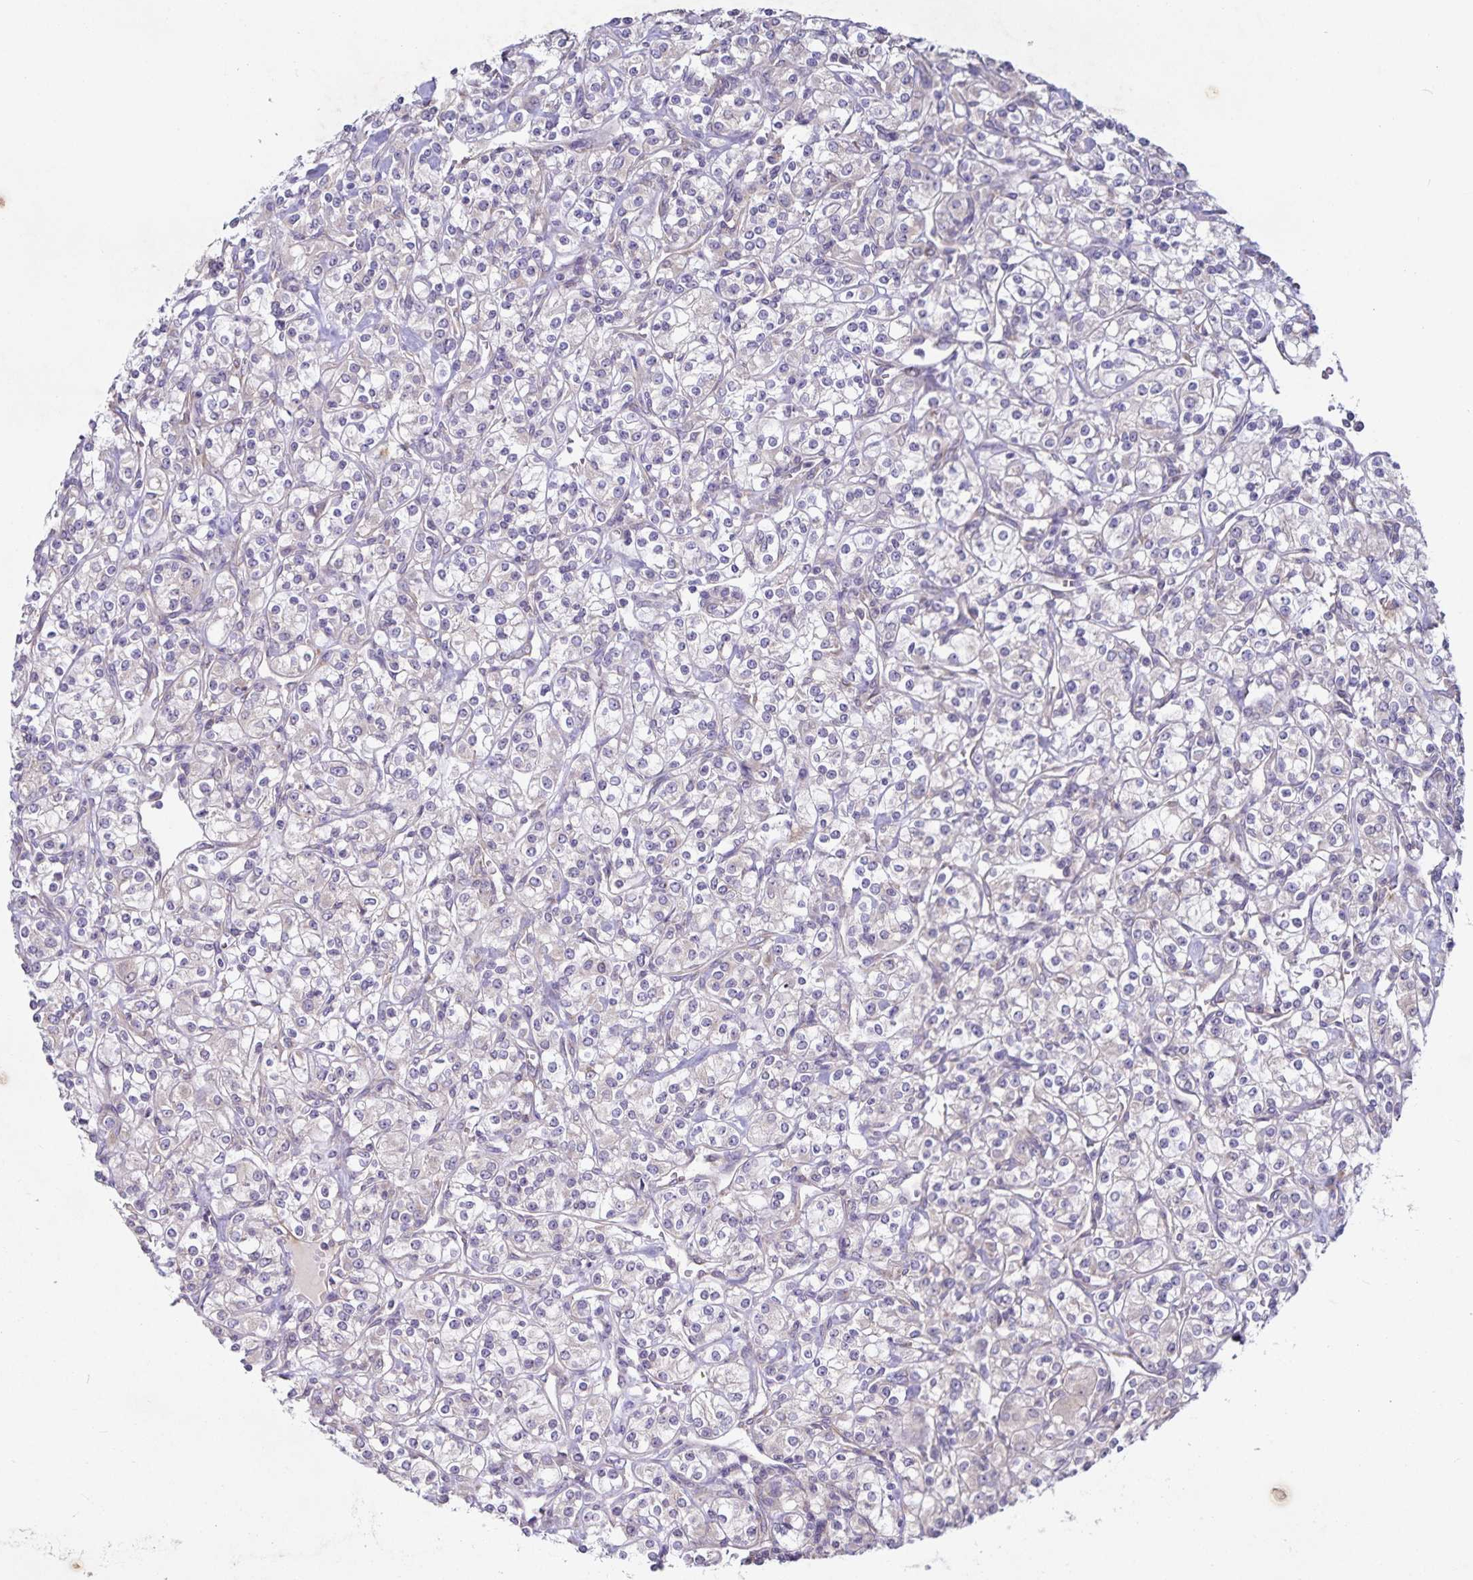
{"staining": {"intensity": "negative", "quantity": "none", "location": "none"}, "tissue": "renal cancer", "cell_type": "Tumor cells", "image_type": "cancer", "snomed": [{"axis": "morphology", "description": "Adenocarcinoma, NOS"}, {"axis": "topography", "description": "Kidney"}], "caption": "IHC image of neoplastic tissue: human renal adenocarcinoma stained with DAB displays no significant protein staining in tumor cells.", "gene": "FAM120A", "patient": {"sex": "male", "age": 77}}